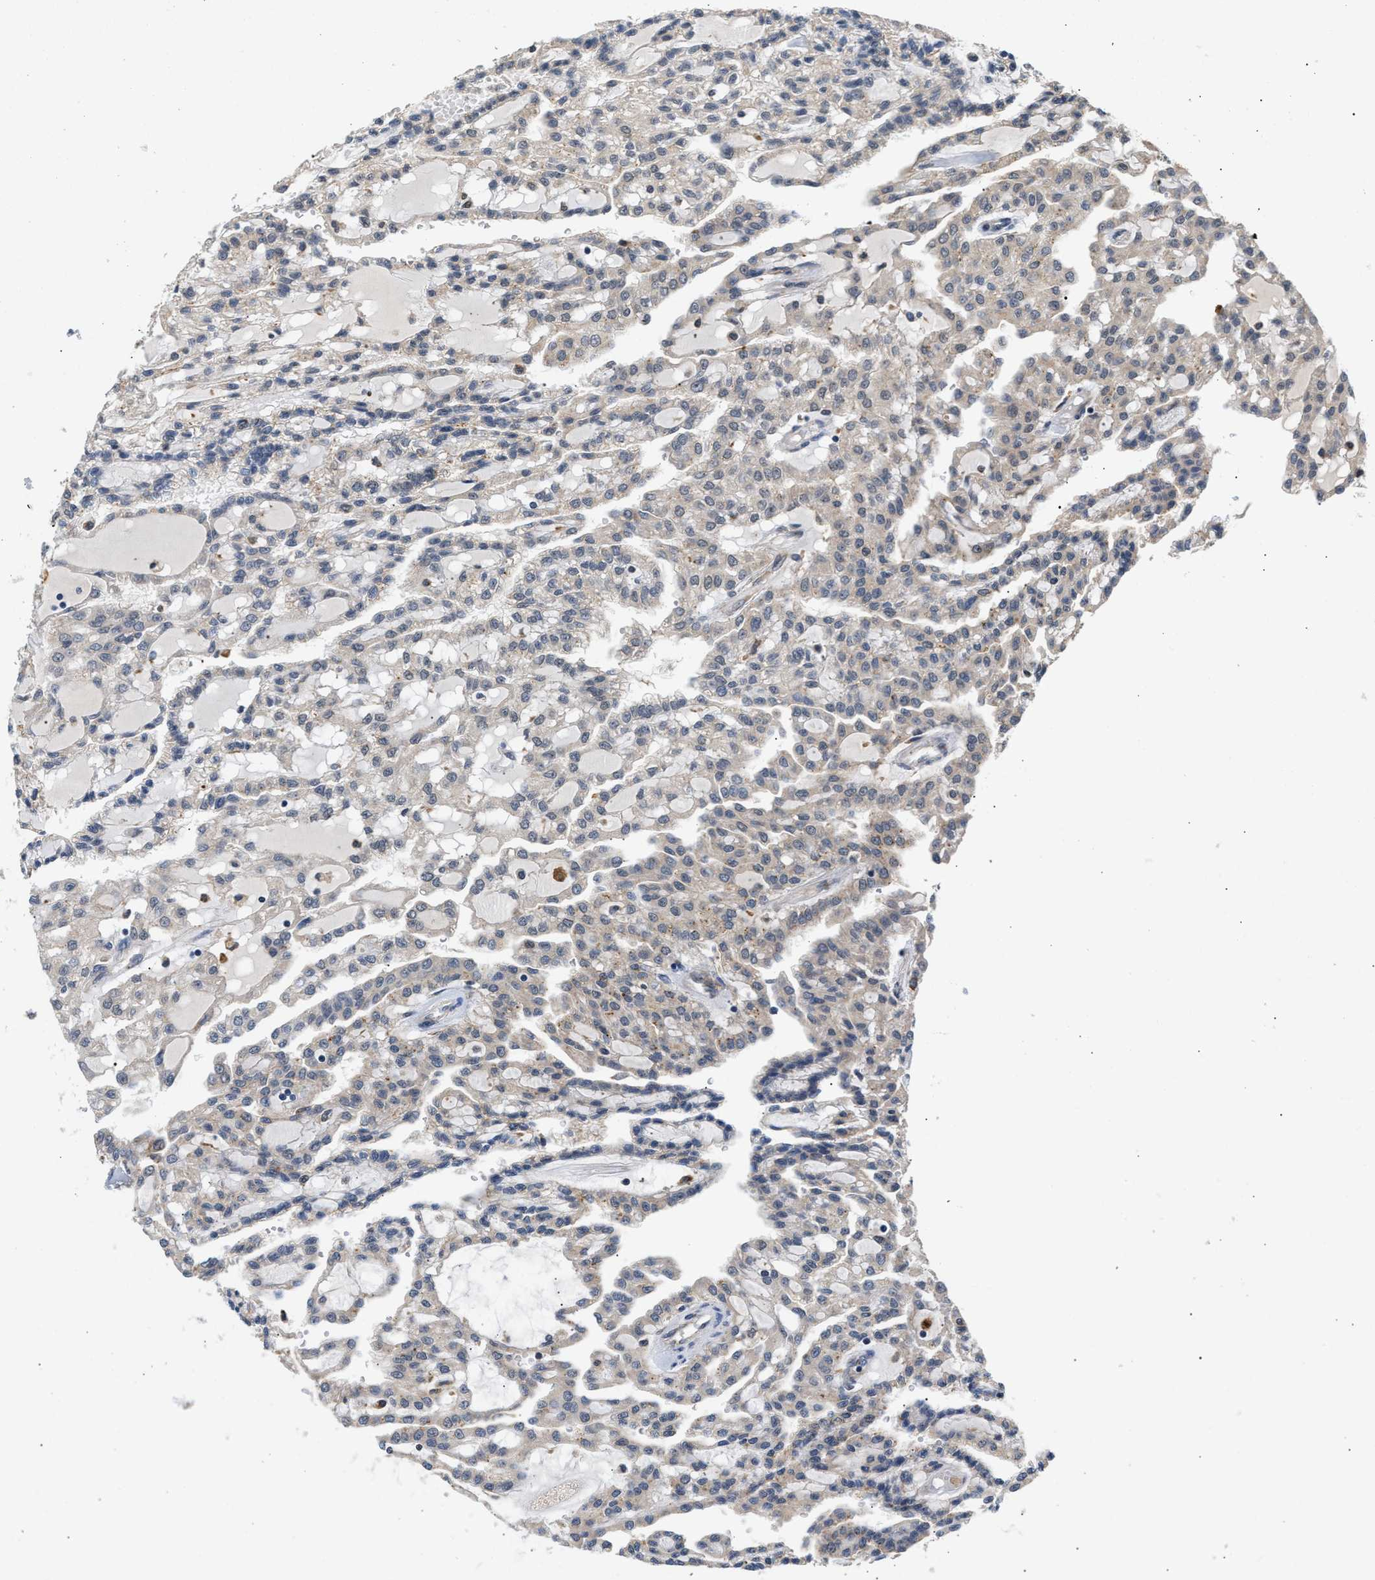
{"staining": {"intensity": "negative", "quantity": "none", "location": "none"}, "tissue": "renal cancer", "cell_type": "Tumor cells", "image_type": "cancer", "snomed": [{"axis": "morphology", "description": "Adenocarcinoma, NOS"}, {"axis": "topography", "description": "Kidney"}], "caption": "This is a photomicrograph of immunohistochemistry (IHC) staining of adenocarcinoma (renal), which shows no staining in tumor cells.", "gene": "PPM1L", "patient": {"sex": "male", "age": 63}}